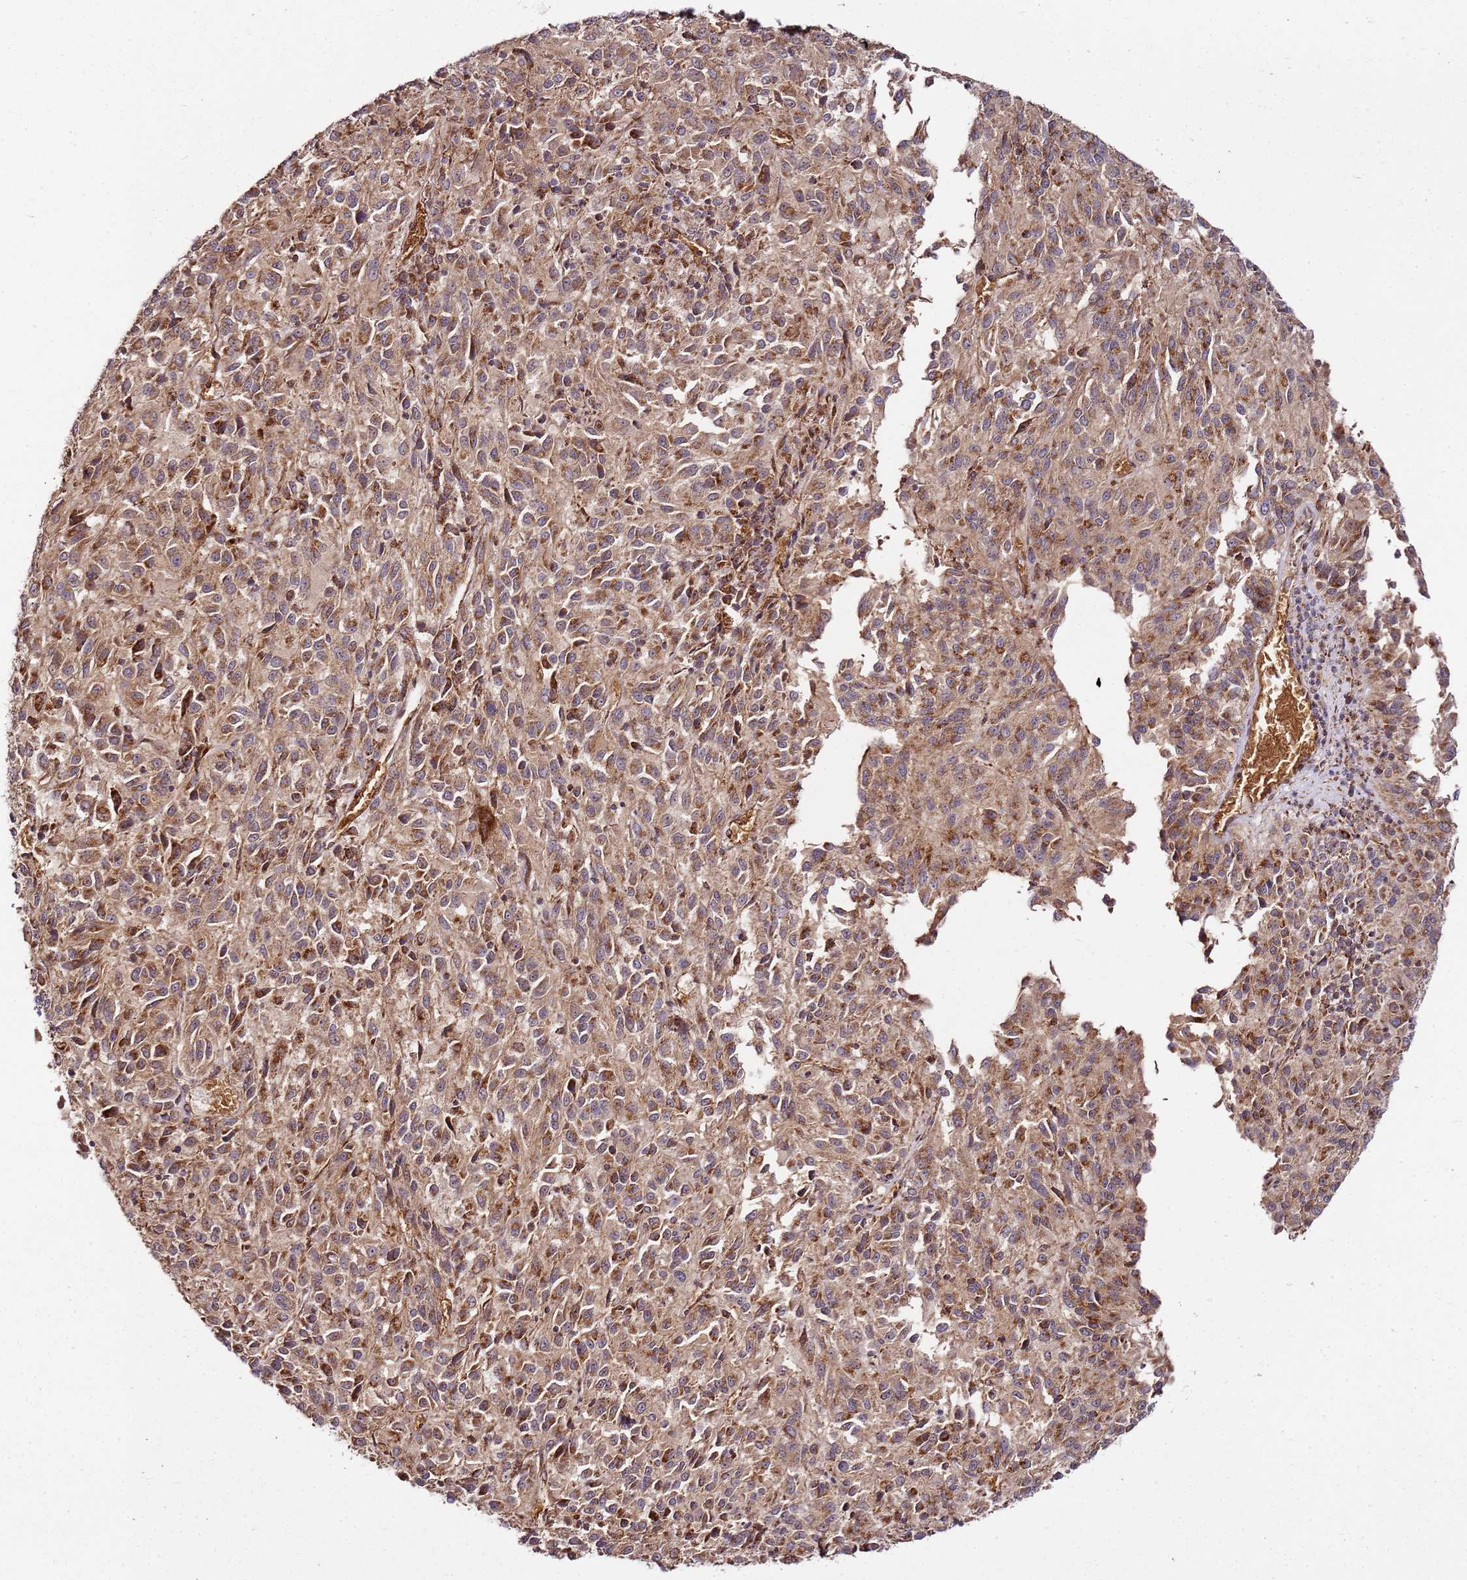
{"staining": {"intensity": "moderate", "quantity": ">75%", "location": "cytoplasmic/membranous"}, "tissue": "melanoma", "cell_type": "Tumor cells", "image_type": "cancer", "snomed": [{"axis": "morphology", "description": "Malignant melanoma, Metastatic site"}, {"axis": "topography", "description": "Lung"}], "caption": "A brown stain highlights moderate cytoplasmic/membranous positivity of a protein in malignant melanoma (metastatic site) tumor cells.", "gene": "TM2D2", "patient": {"sex": "male", "age": 64}}